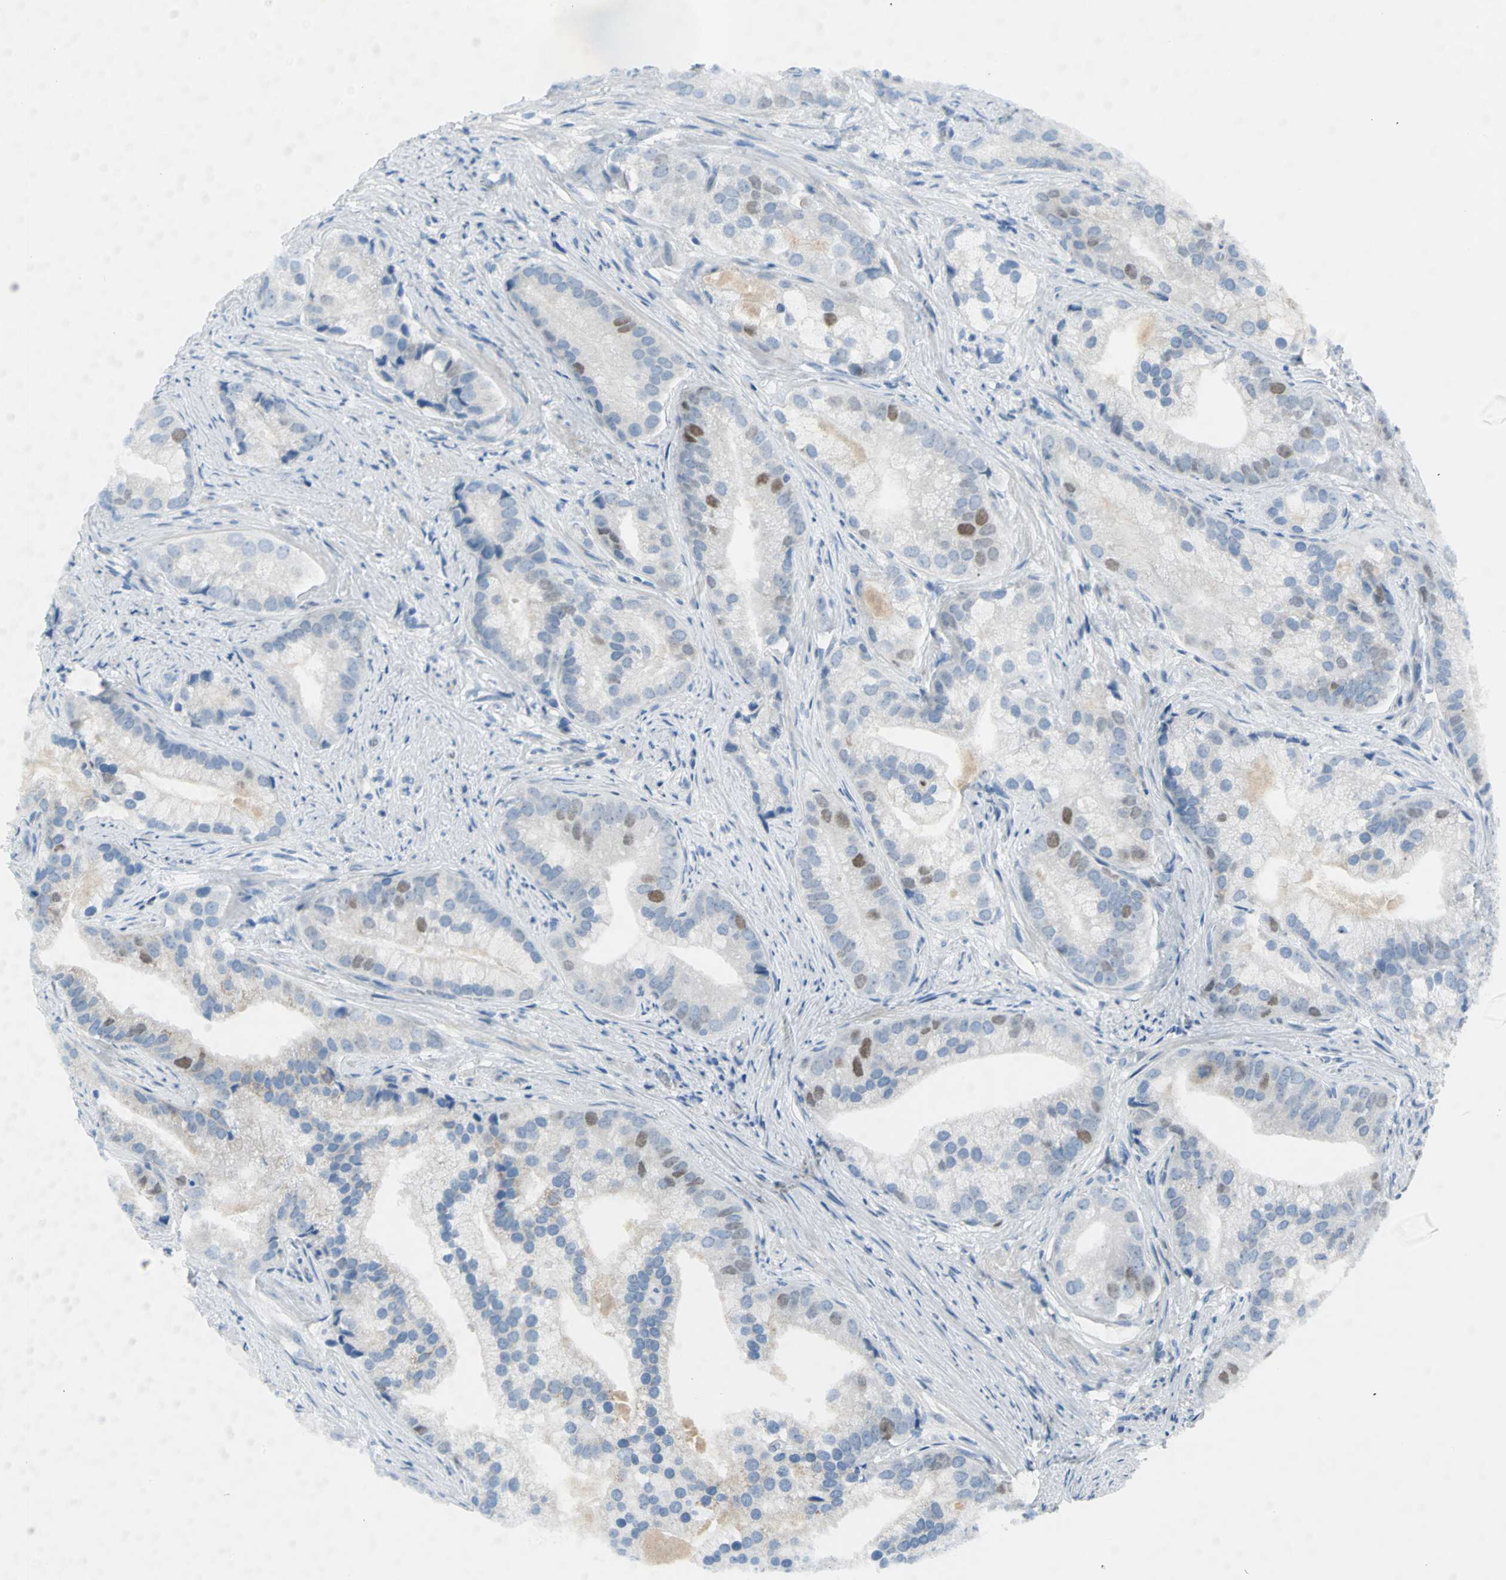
{"staining": {"intensity": "moderate", "quantity": "<25%", "location": "nuclear"}, "tissue": "prostate cancer", "cell_type": "Tumor cells", "image_type": "cancer", "snomed": [{"axis": "morphology", "description": "Adenocarcinoma, Low grade"}, {"axis": "topography", "description": "Prostate"}], "caption": "Immunohistochemistry (IHC) (DAB (3,3'-diaminobenzidine)) staining of adenocarcinoma (low-grade) (prostate) demonstrates moderate nuclear protein expression in about <25% of tumor cells. The protein of interest is stained brown, and the nuclei are stained in blue (DAB IHC with brightfield microscopy, high magnification).", "gene": "MCM3", "patient": {"sex": "male", "age": 71}}